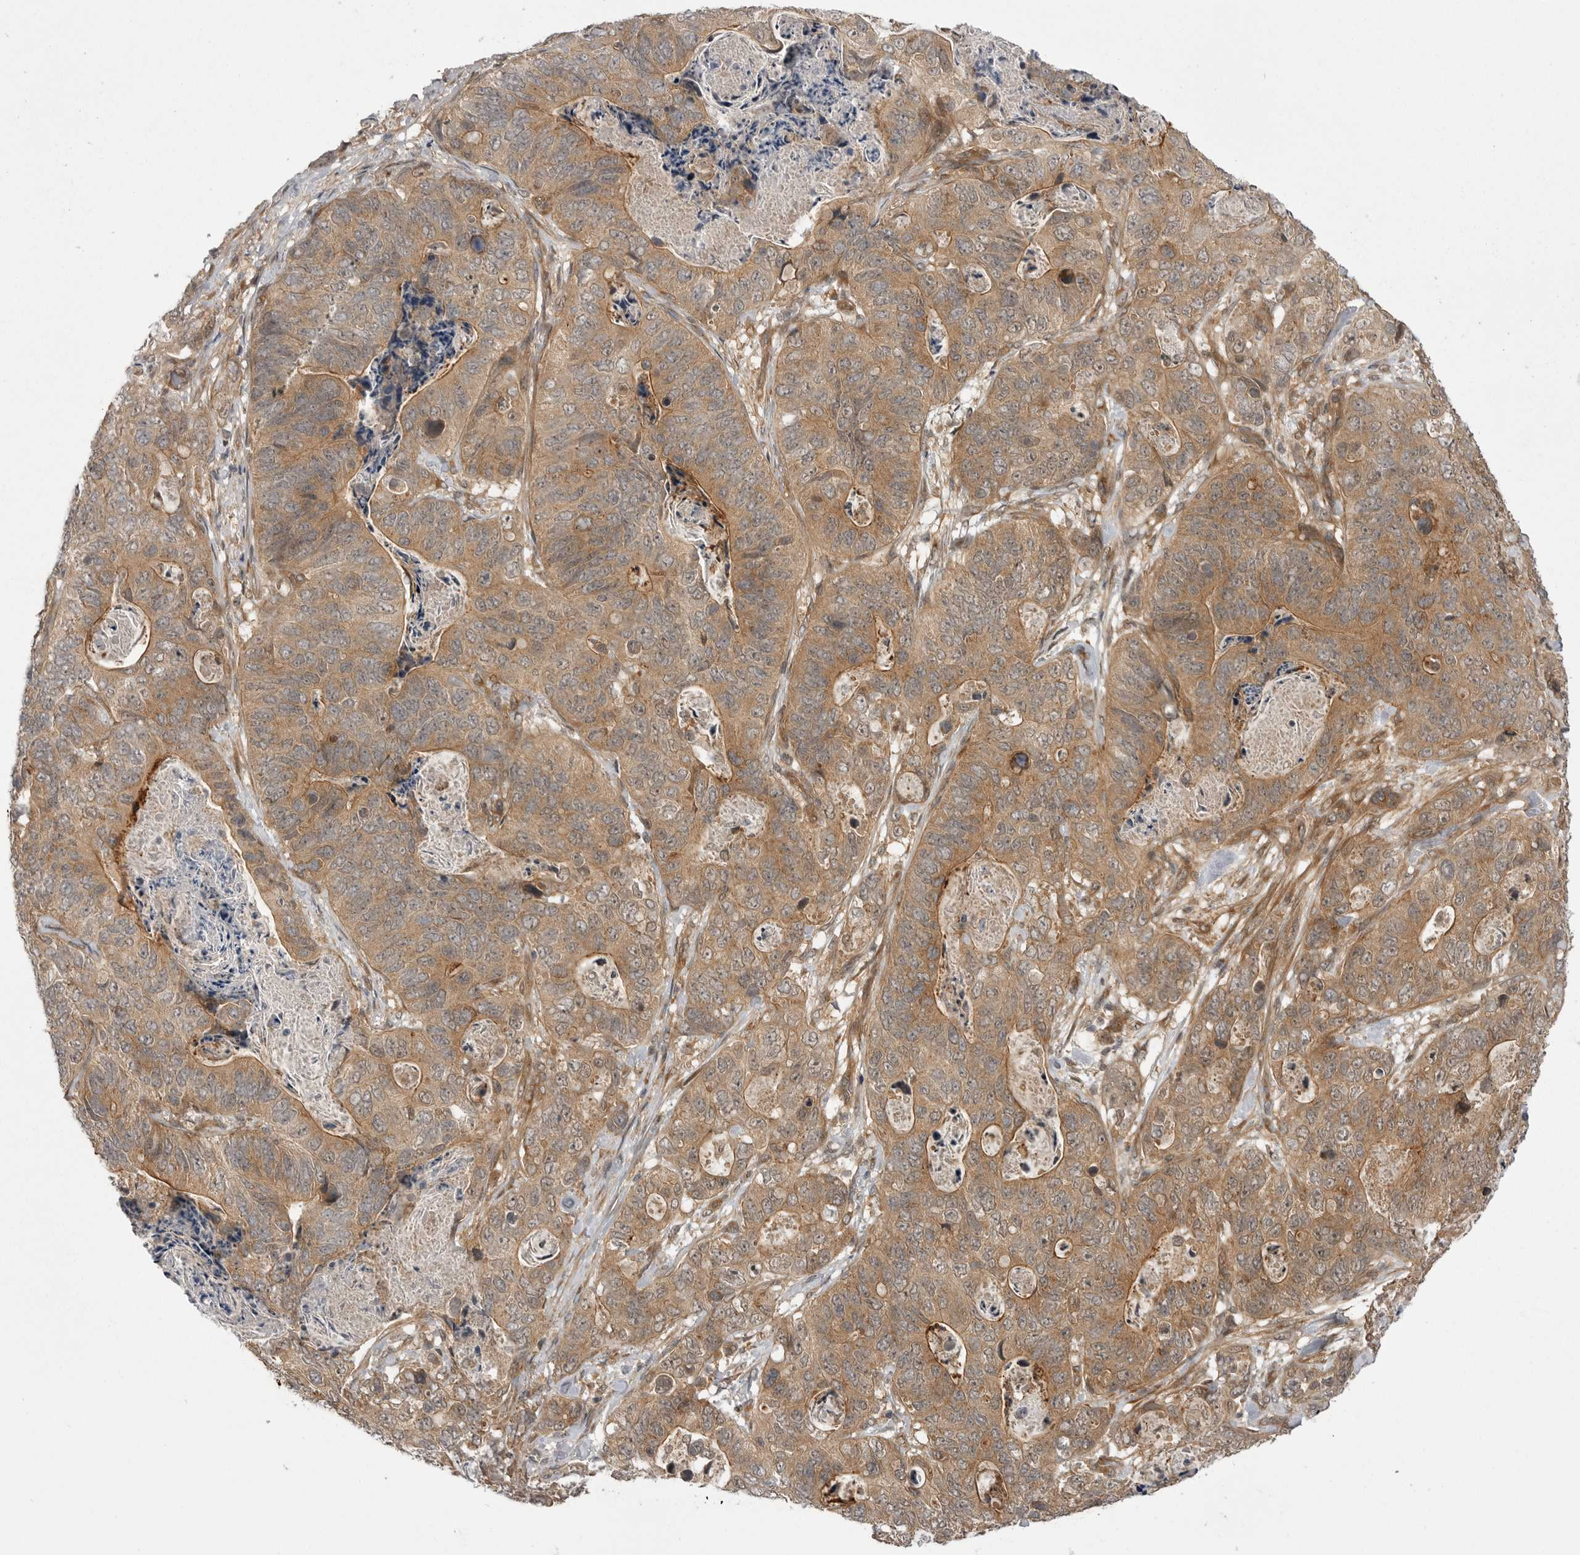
{"staining": {"intensity": "moderate", "quantity": ">75%", "location": "cytoplasmic/membranous"}, "tissue": "stomach cancer", "cell_type": "Tumor cells", "image_type": "cancer", "snomed": [{"axis": "morphology", "description": "Normal tissue, NOS"}, {"axis": "morphology", "description": "Adenocarcinoma, NOS"}, {"axis": "topography", "description": "Stomach"}], "caption": "Adenocarcinoma (stomach) was stained to show a protein in brown. There is medium levels of moderate cytoplasmic/membranous expression in approximately >75% of tumor cells. (DAB (3,3'-diaminobenzidine) = brown stain, brightfield microscopy at high magnification).", "gene": "PDCL", "patient": {"sex": "female", "age": 89}}